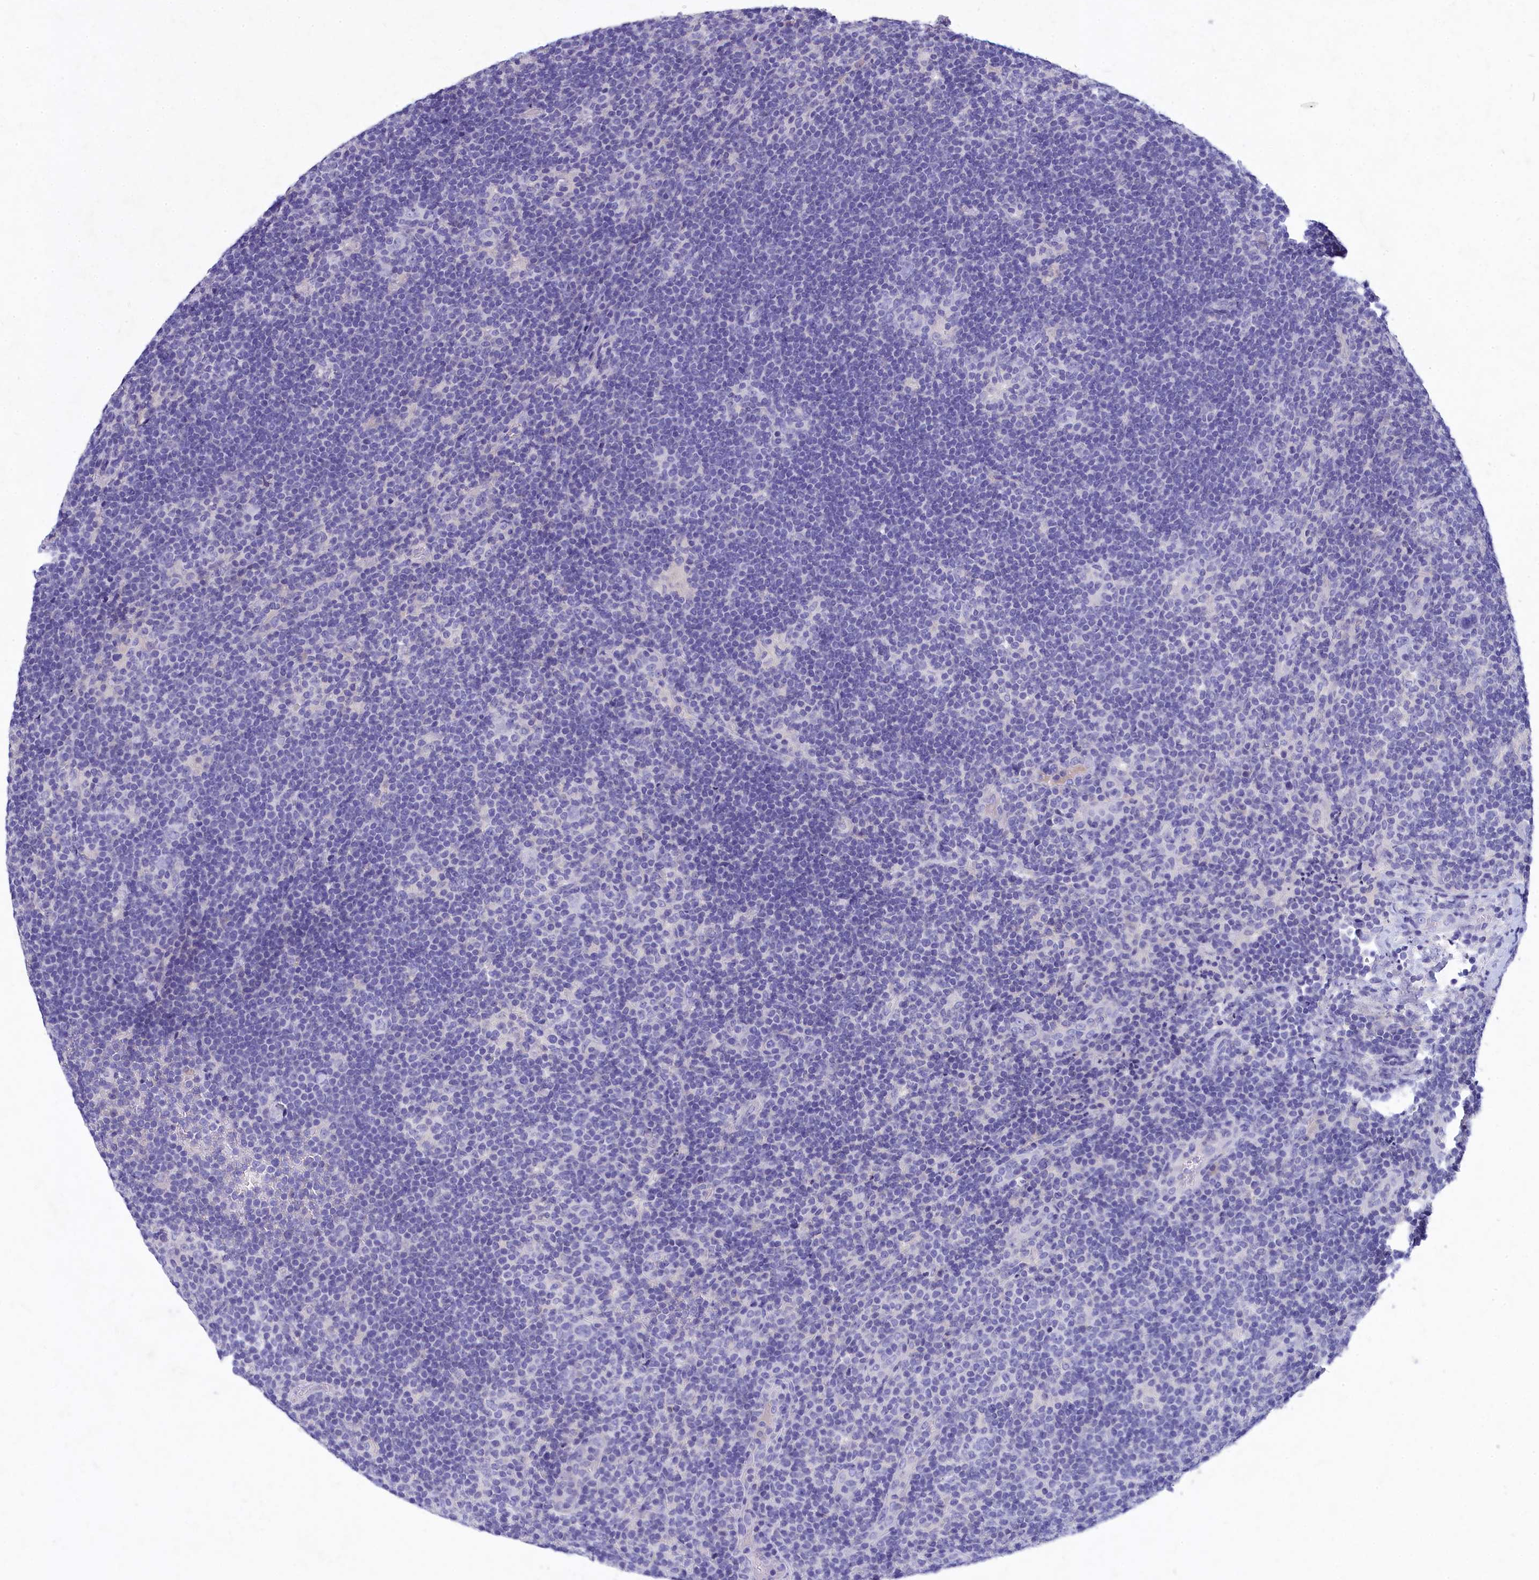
{"staining": {"intensity": "negative", "quantity": "none", "location": "none"}, "tissue": "lymphoma", "cell_type": "Tumor cells", "image_type": "cancer", "snomed": [{"axis": "morphology", "description": "Hodgkin's disease, NOS"}, {"axis": "topography", "description": "Lymph node"}], "caption": "Tumor cells are negative for protein expression in human lymphoma.", "gene": "DEFB119", "patient": {"sex": "female", "age": 57}}